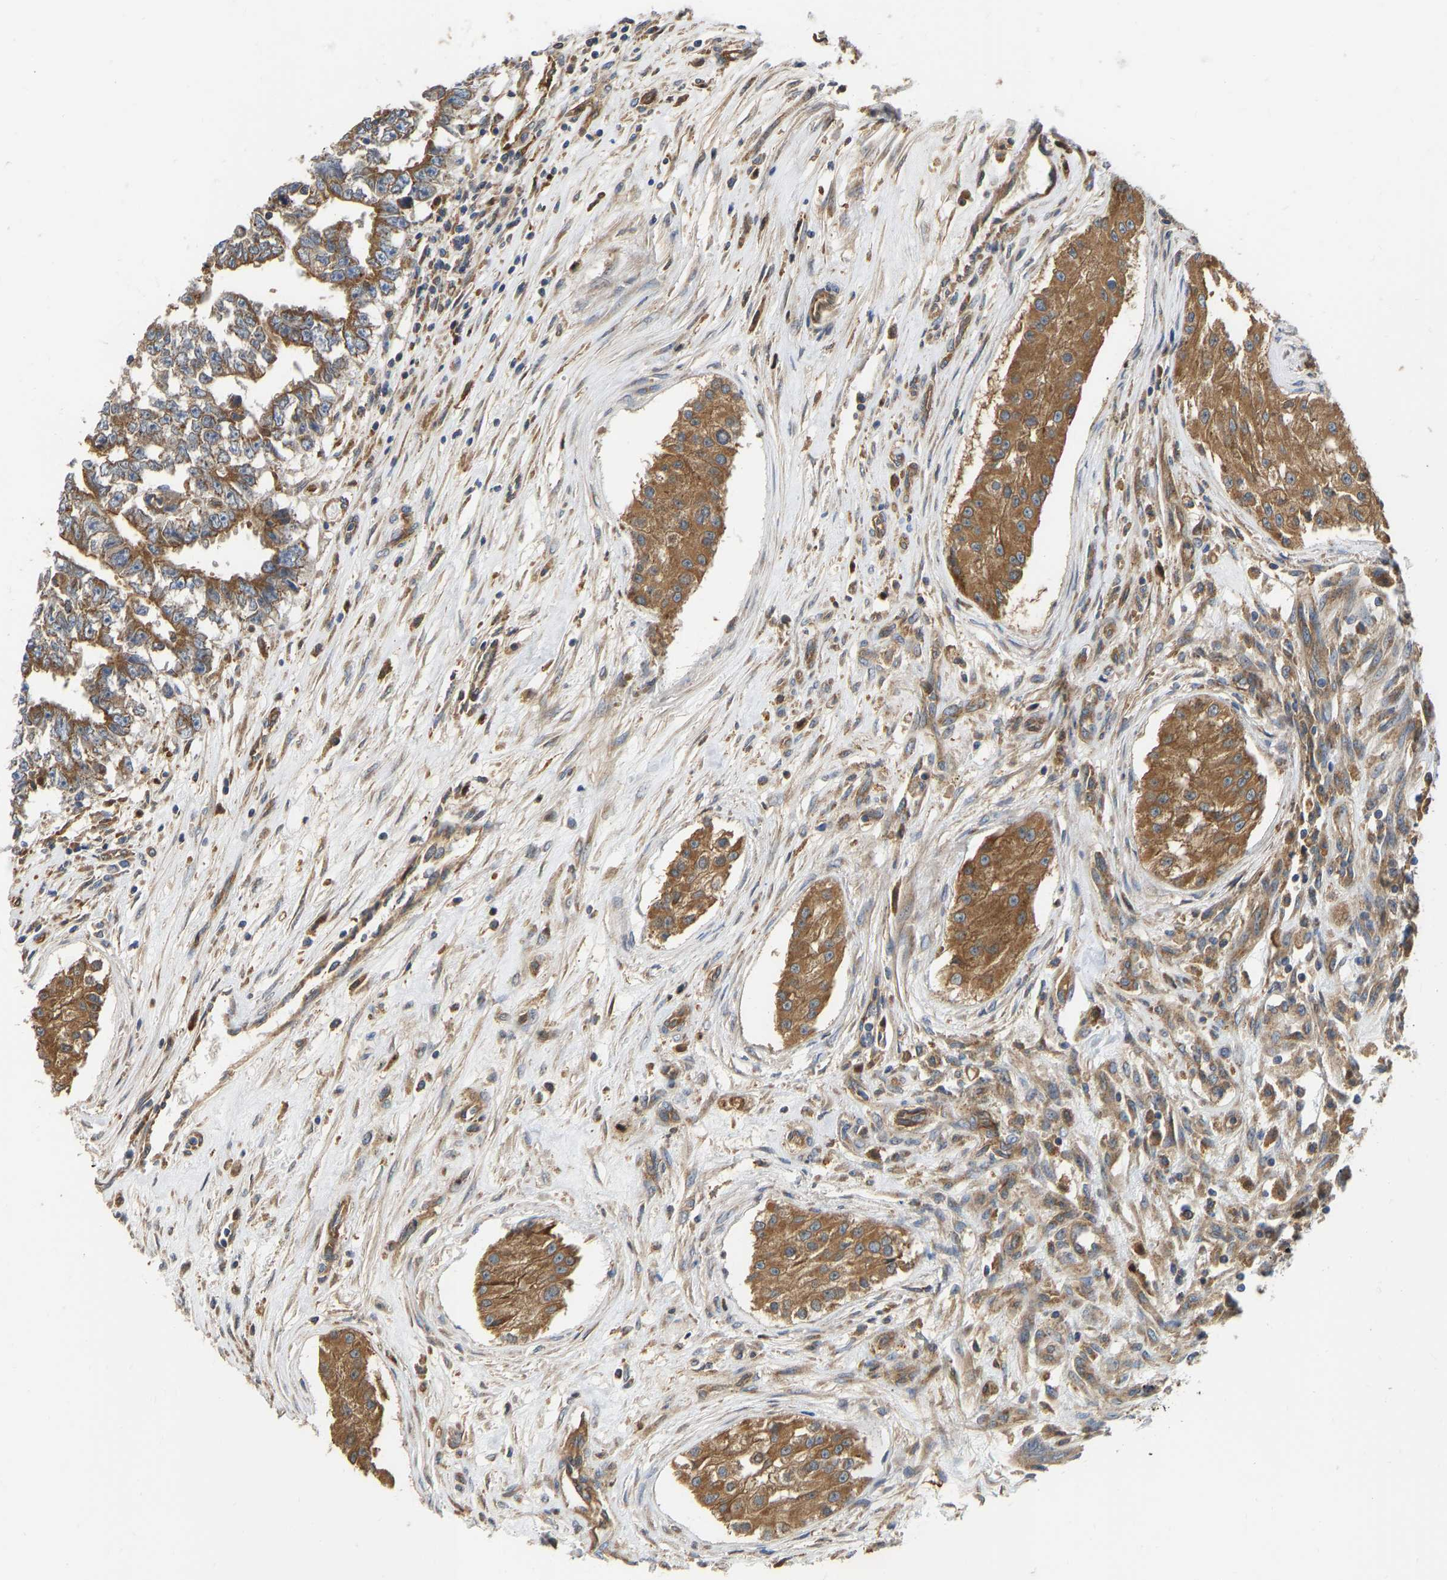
{"staining": {"intensity": "moderate", "quantity": ">75%", "location": "cytoplasmic/membranous"}, "tissue": "testis cancer", "cell_type": "Tumor cells", "image_type": "cancer", "snomed": [{"axis": "morphology", "description": "Carcinoma, Embryonal, NOS"}, {"axis": "topography", "description": "Testis"}], "caption": "There is medium levels of moderate cytoplasmic/membranous positivity in tumor cells of embryonal carcinoma (testis), as demonstrated by immunohistochemical staining (brown color).", "gene": "FLNB", "patient": {"sex": "male", "age": 25}}